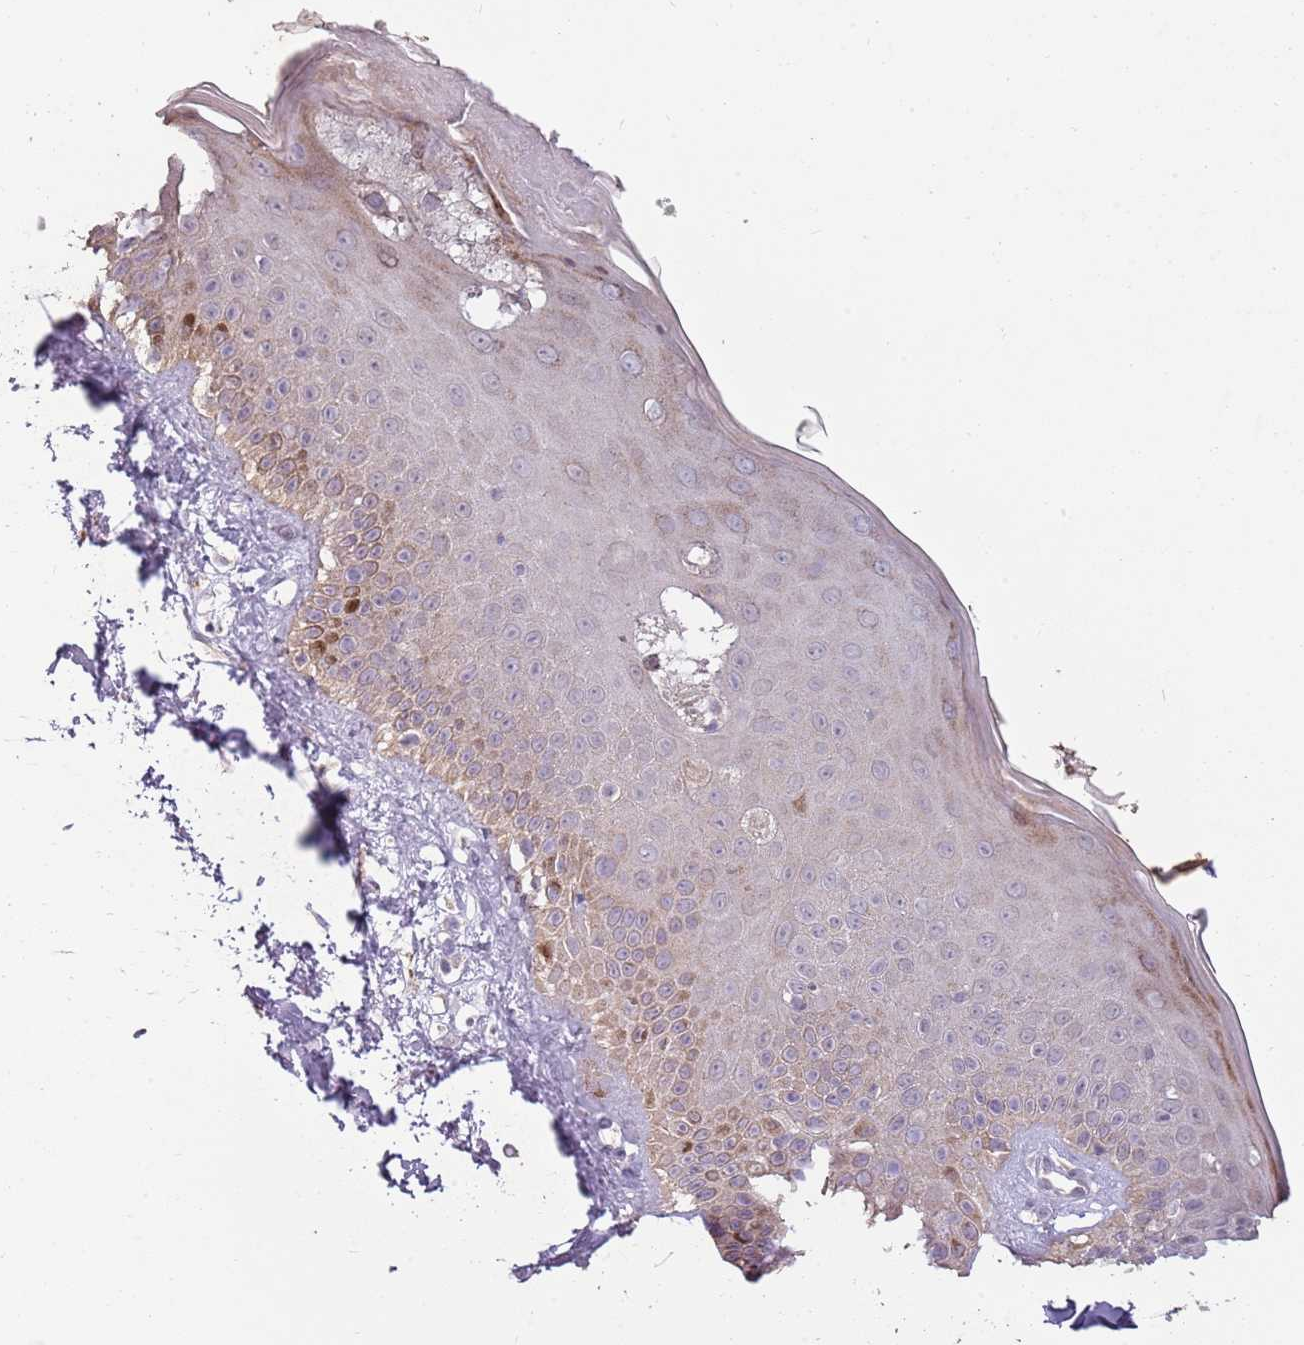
{"staining": {"intensity": "weak", "quantity": ">75%", "location": "cytoplasmic/membranous"}, "tissue": "skin", "cell_type": "Fibroblasts", "image_type": "normal", "snomed": [{"axis": "morphology", "description": "Normal tissue, NOS"}, {"axis": "topography", "description": "Skin"}], "caption": "Weak cytoplasmic/membranous protein expression is present in about >75% of fibroblasts in skin. The staining was performed using DAB (3,3'-diaminobenzidine), with brown indicating positive protein expression. Nuclei are stained blue with hematoxylin.", "gene": "TEKT4", "patient": {"sex": "male", "age": 52}}